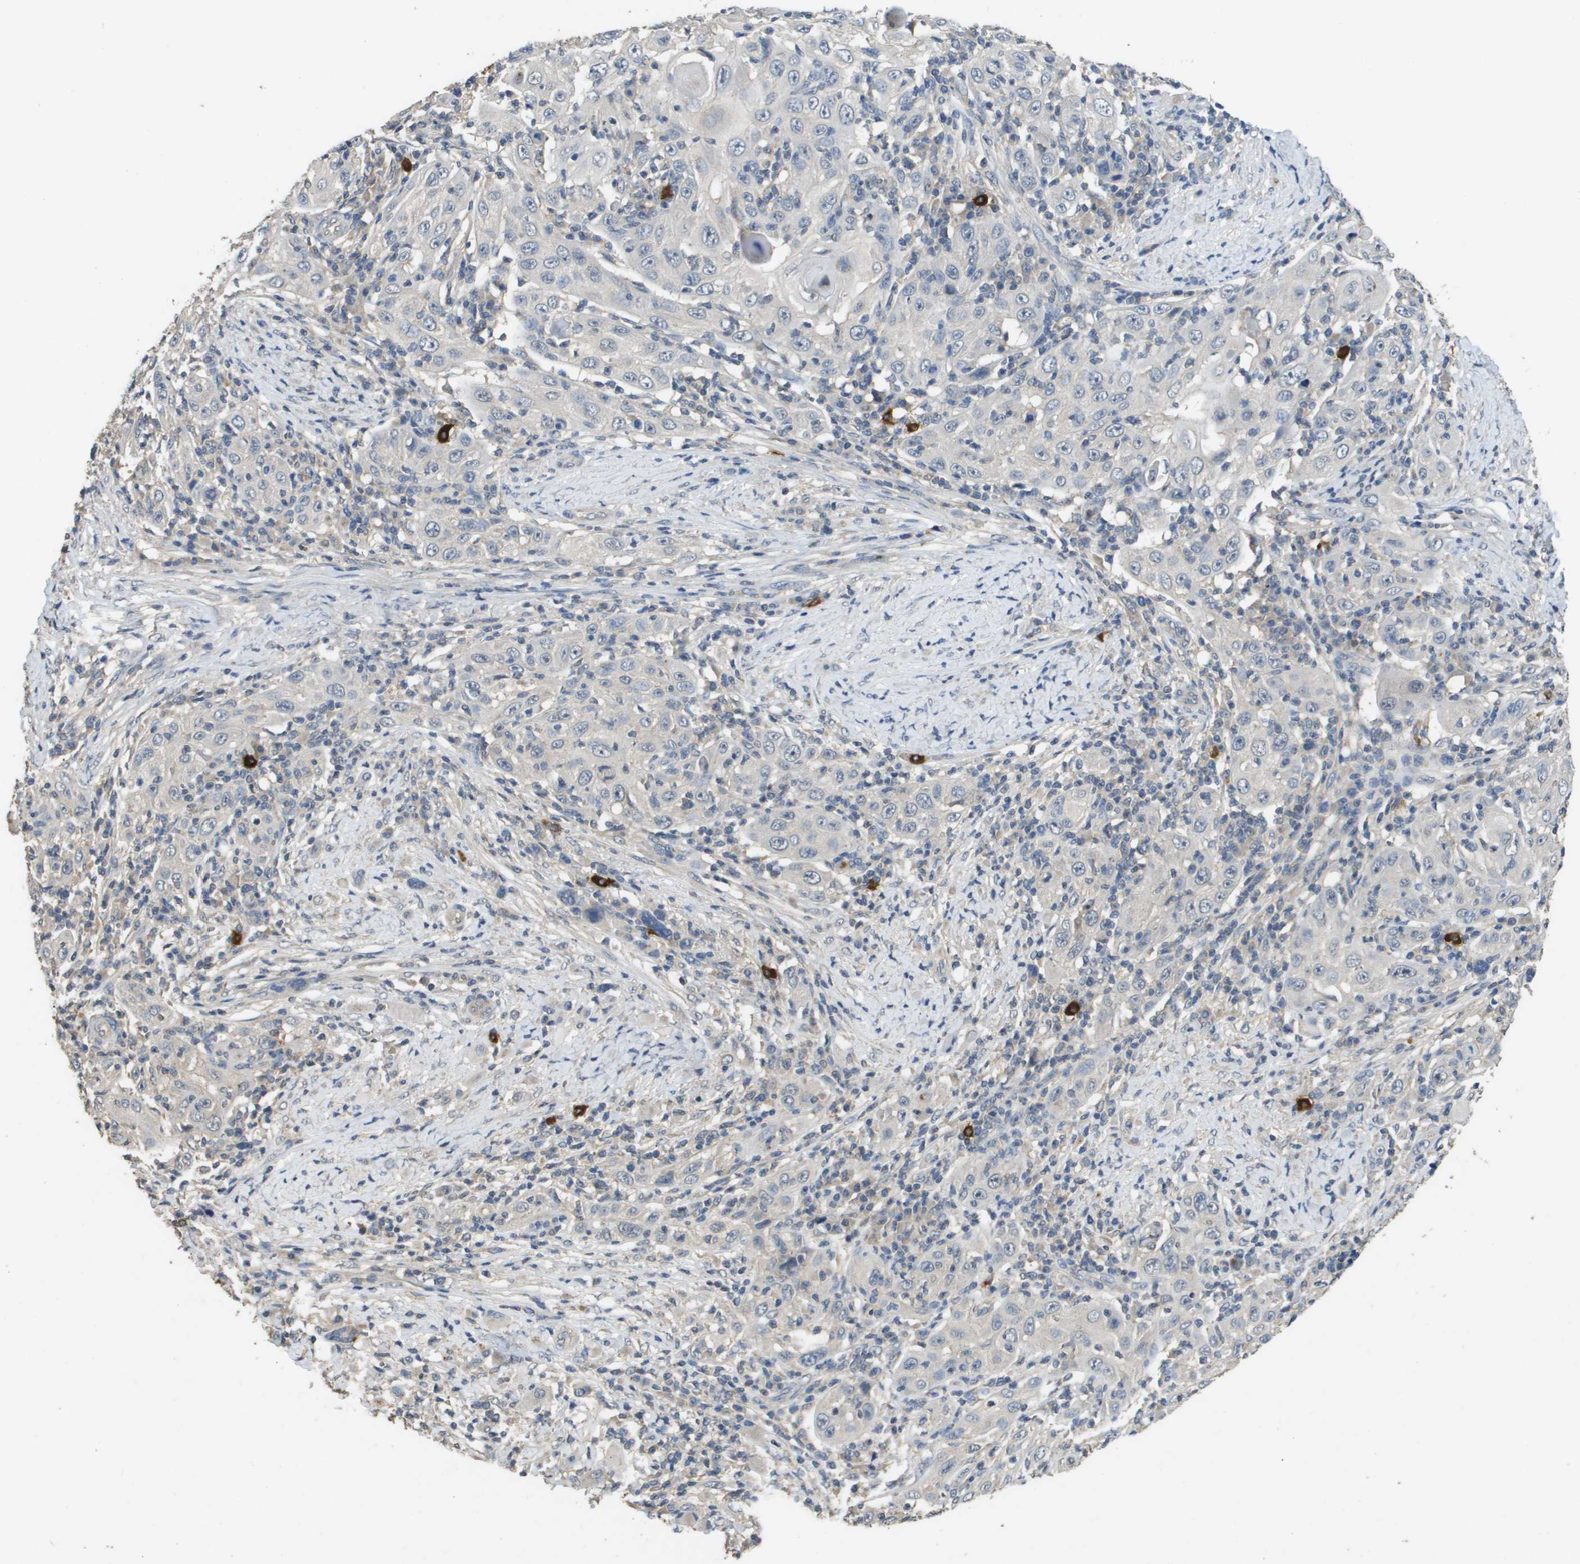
{"staining": {"intensity": "negative", "quantity": "none", "location": "none"}, "tissue": "skin cancer", "cell_type": "Tumor cells", "image_type": "cancer", "snomed": [{"axis": "morphology", "description": "Squamous cell carcinoma, NOS"}, {"axis": "topography", "description": "Skin"}], "caption": "The micrograph reveals no staining of tumor cells in squamous cell carcinoma (skin).", "gene": "RAB27B", "patient": {"sex": "female", "age": 88}}